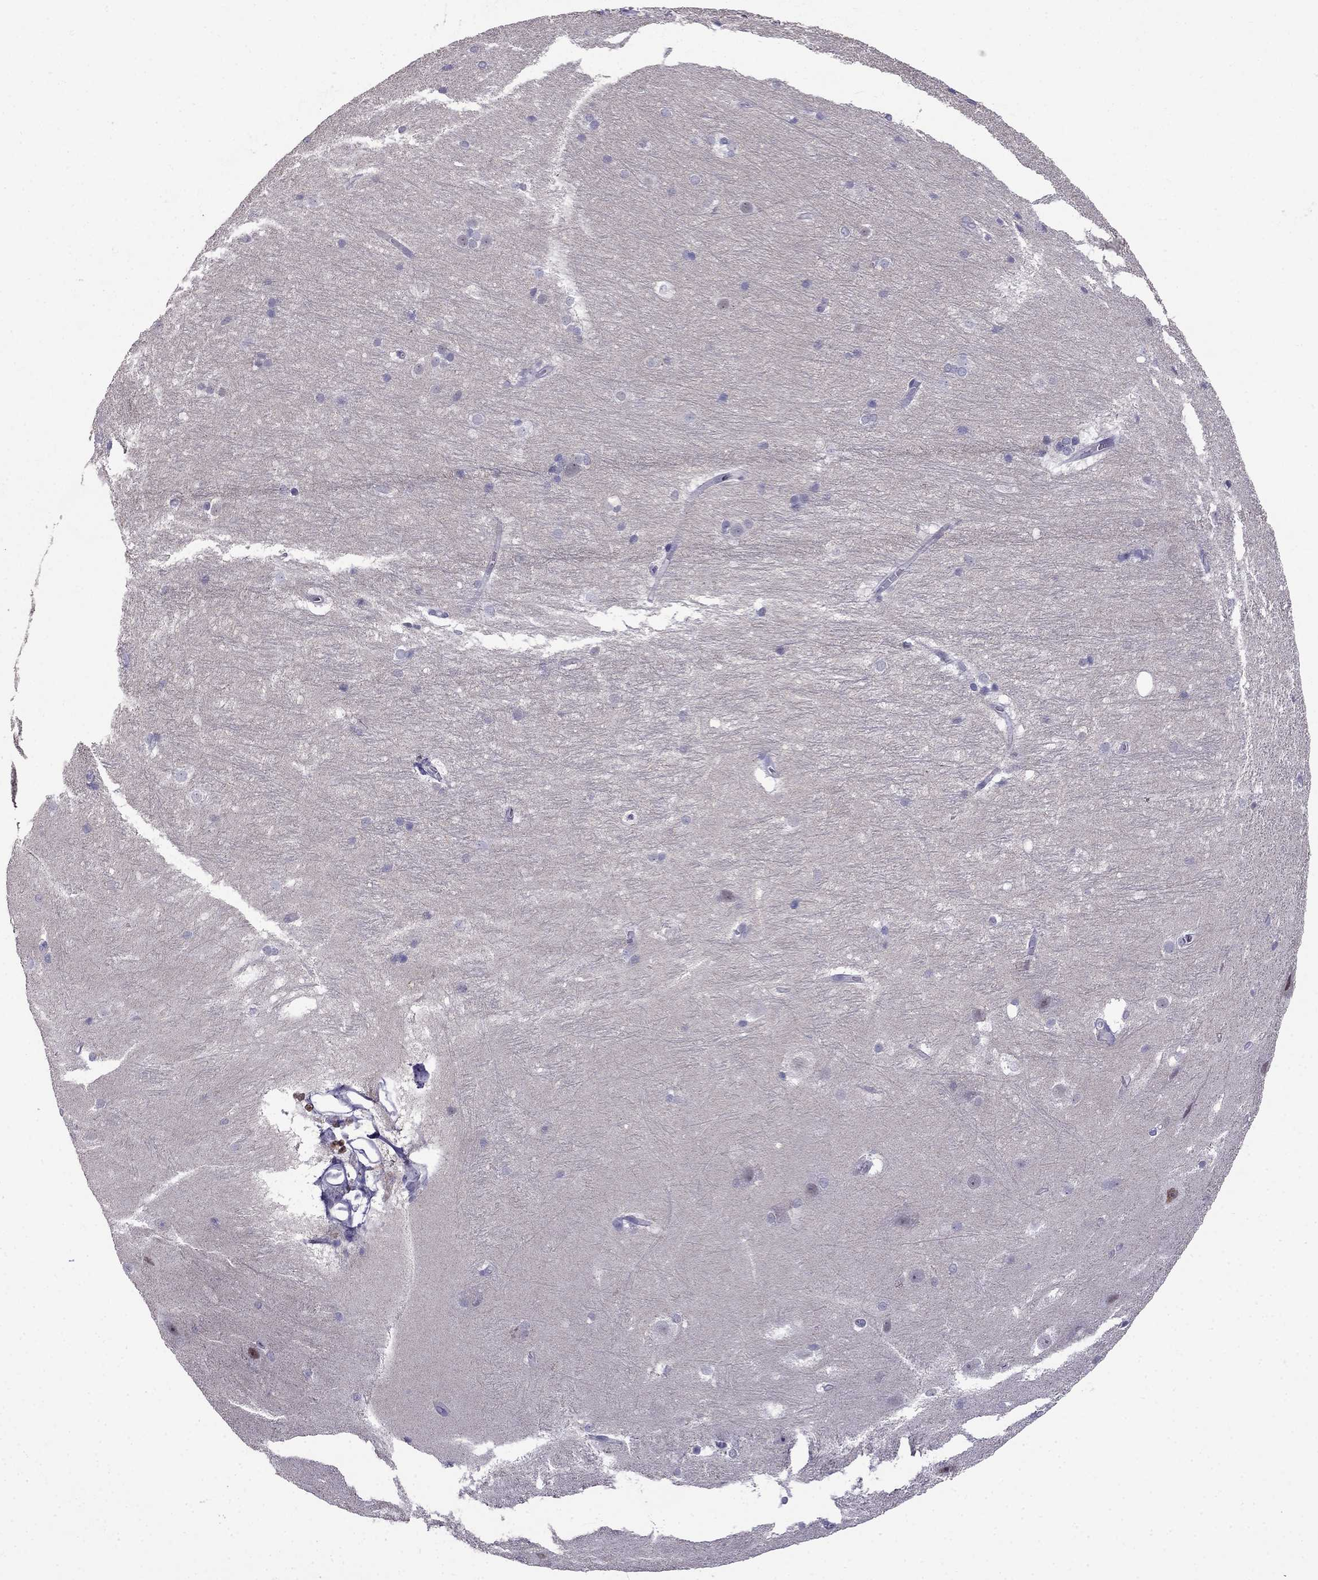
{"staining": {"intensity": "negative", "quantity": "none", "location": "none"}, "tissue": "hippocampus", "cell_type": "Glial cells", "image_type": "normal", "snomed": [{"axis": "morphology", "description": "Normal tissue, NOS"}, {"axis": "topography", "description": "Cerebral cortex"}, {"axis": "topography", "description": "Hippocampus"}], "caption": "IHC photomicrograph of unremarkable hippocampus: human hippocampus stained with DAB (3,3'-diaminobenzidine) shows no significant protein staining in glial cells.", "gene": "AQP9", "patient": {"sex": "female", "age": 19}}